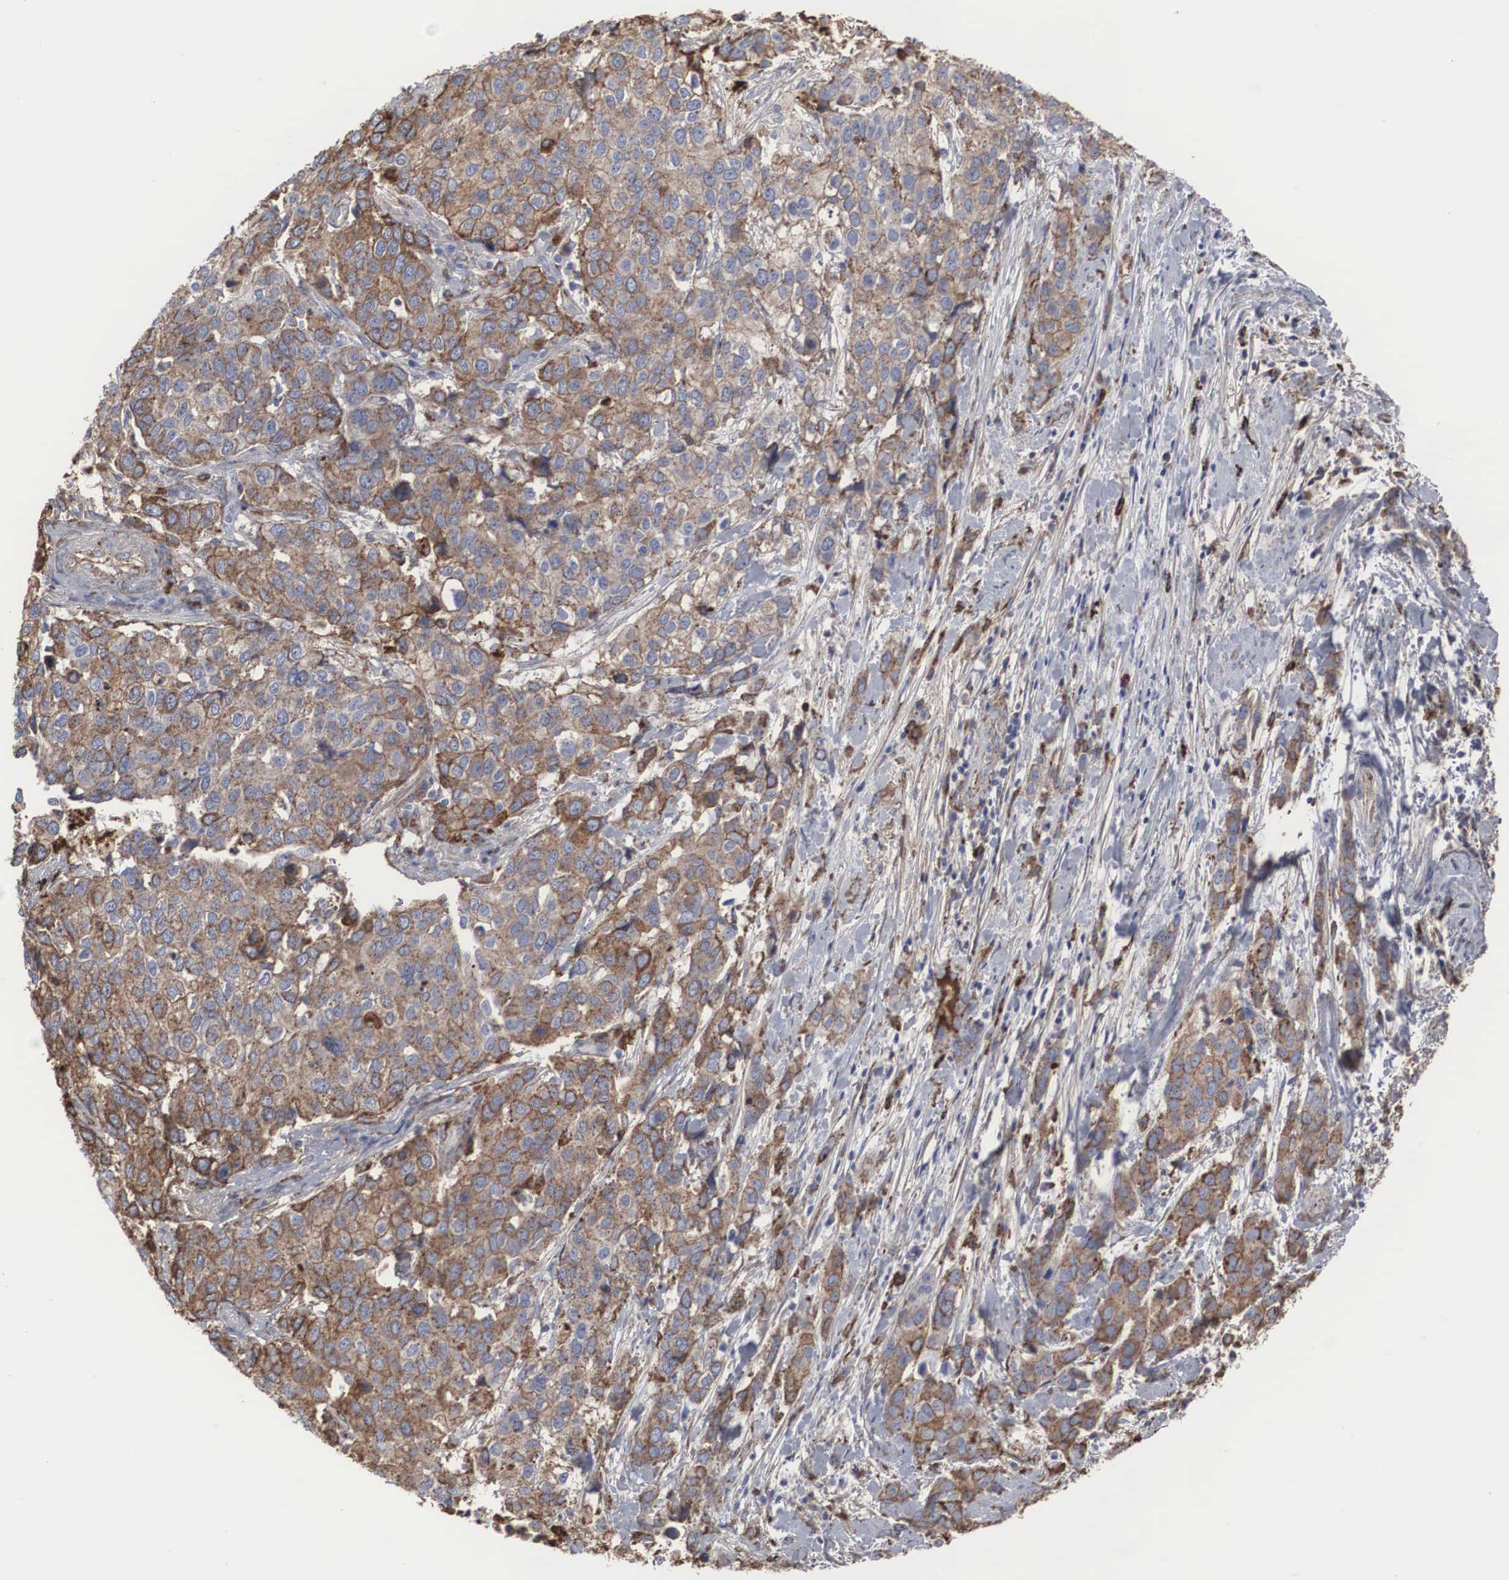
{"staining": {"intensity": "moderate", "quantity": "25%-75%", "location": "cytoplasmic/membranous"}, "tissue": "cervical cancer", "cell_type": "Tumor cells", "image_type": "cancer", "snomed": [{"axis": "morphology", "description": "Squamous cell carcinoma, NOS"}, {"axis": "topography", "description": "Cervix"}], "caption": "Immunohistochemistry of human cervical cancer (squamous cell carcinoma) exhibits medium levels of moderate cytoplasmic/membranous staining in about 25%-75% of tumor cells.", "gene": "LGALS3BP", "patient": {"sex": "female", "age": 54}}